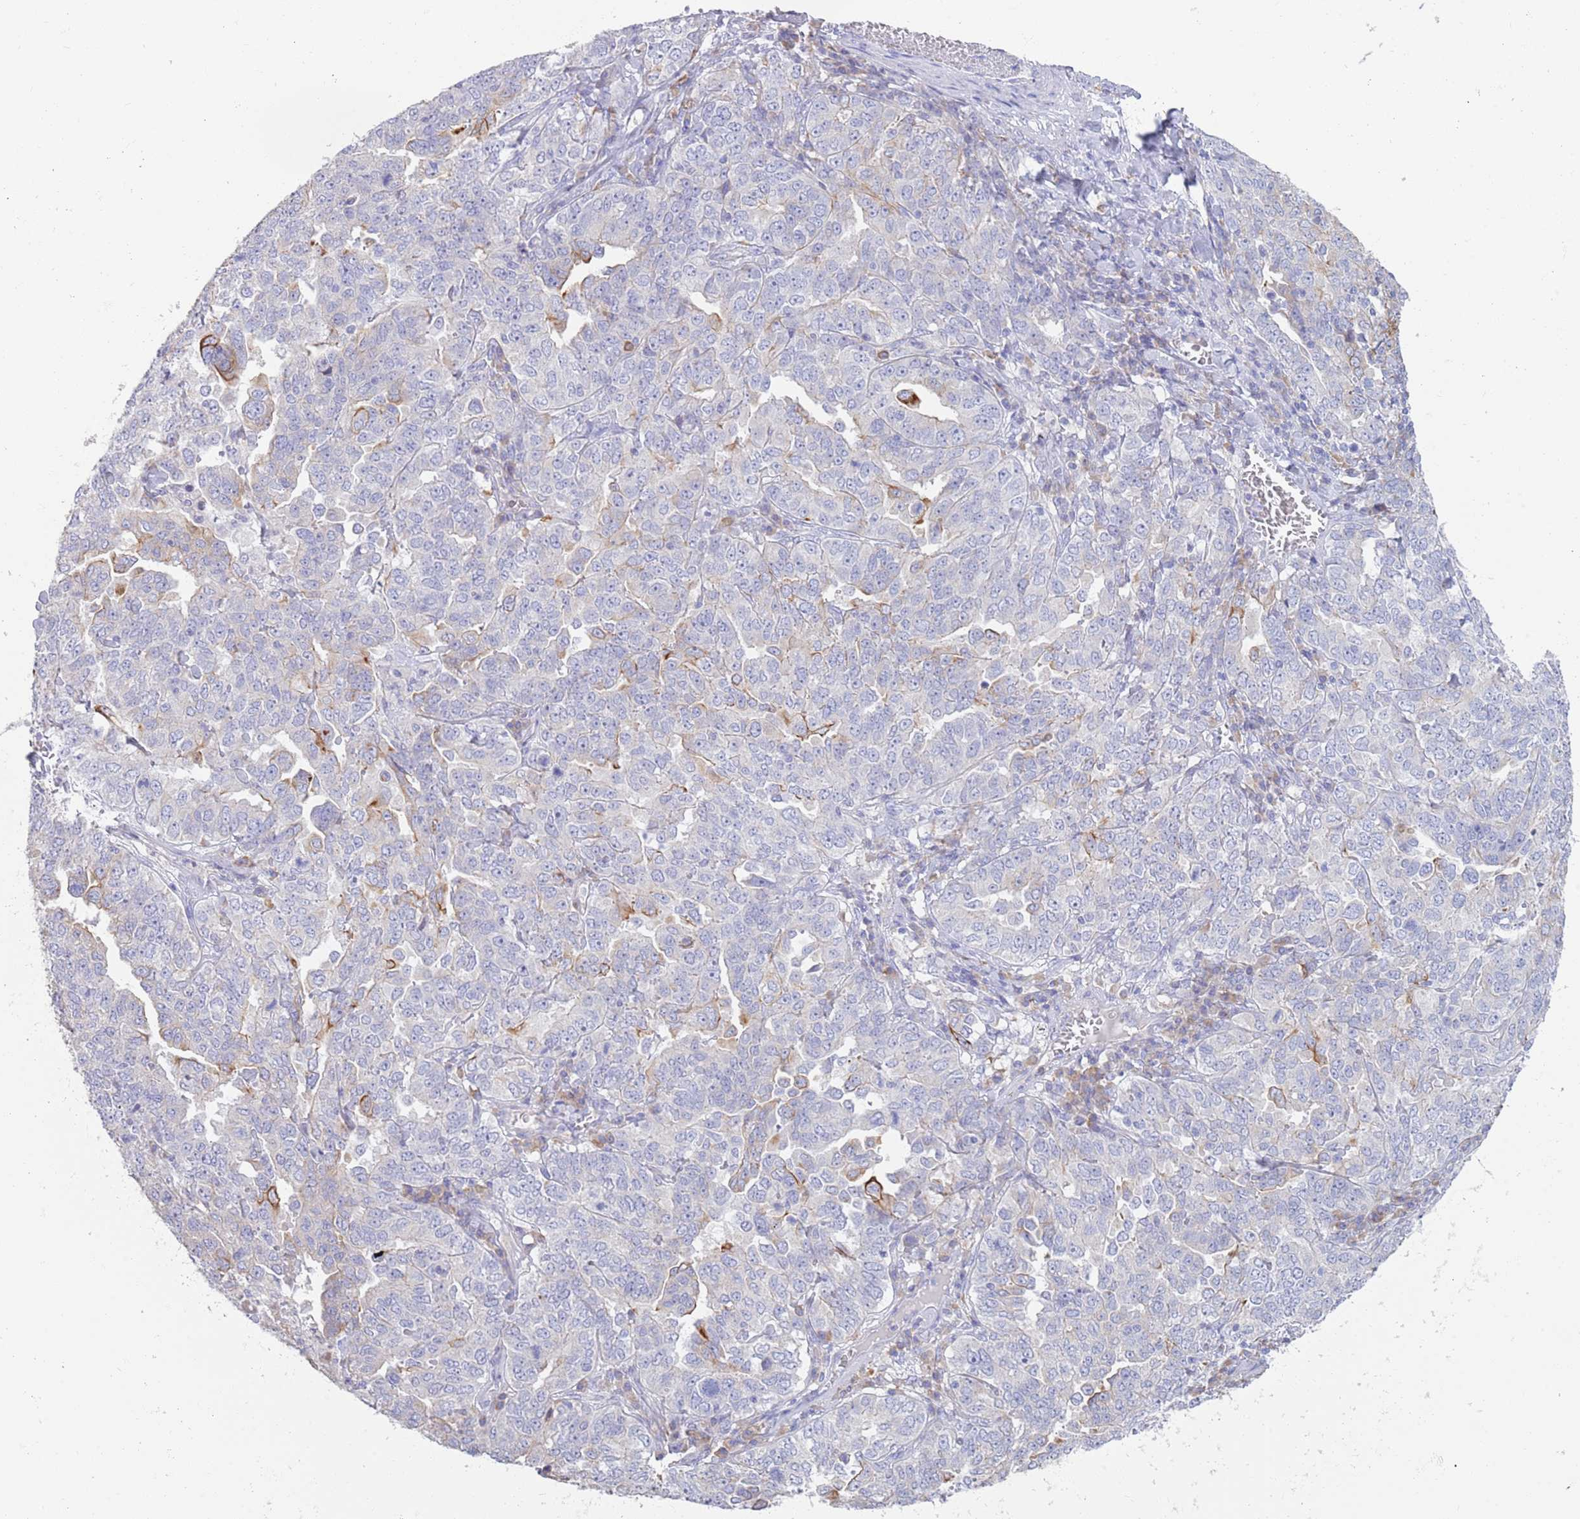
{"staining": {"intensity": "moderate", "quantity": "<25%", "location": "cytoplasmic/membranous"}, "tissue": "ovarian cancer", "cell_type": "Tumor cells", "image_type": "cancer", "snomed": [{"axis": "morphology", "description": "Carcinoma, endometroid"}, {"axis": "topography", "description": "Ovary"}], "caption": "The photomicrograph demonstrates staining of ovarian cancer (endometroid carcinoma), revealing moderate cytoplasmic/membranous protein positivity (brown color) within tumor cells.", "gene": "CCDC149", "patient": {"sex": "female", "age": 62}}